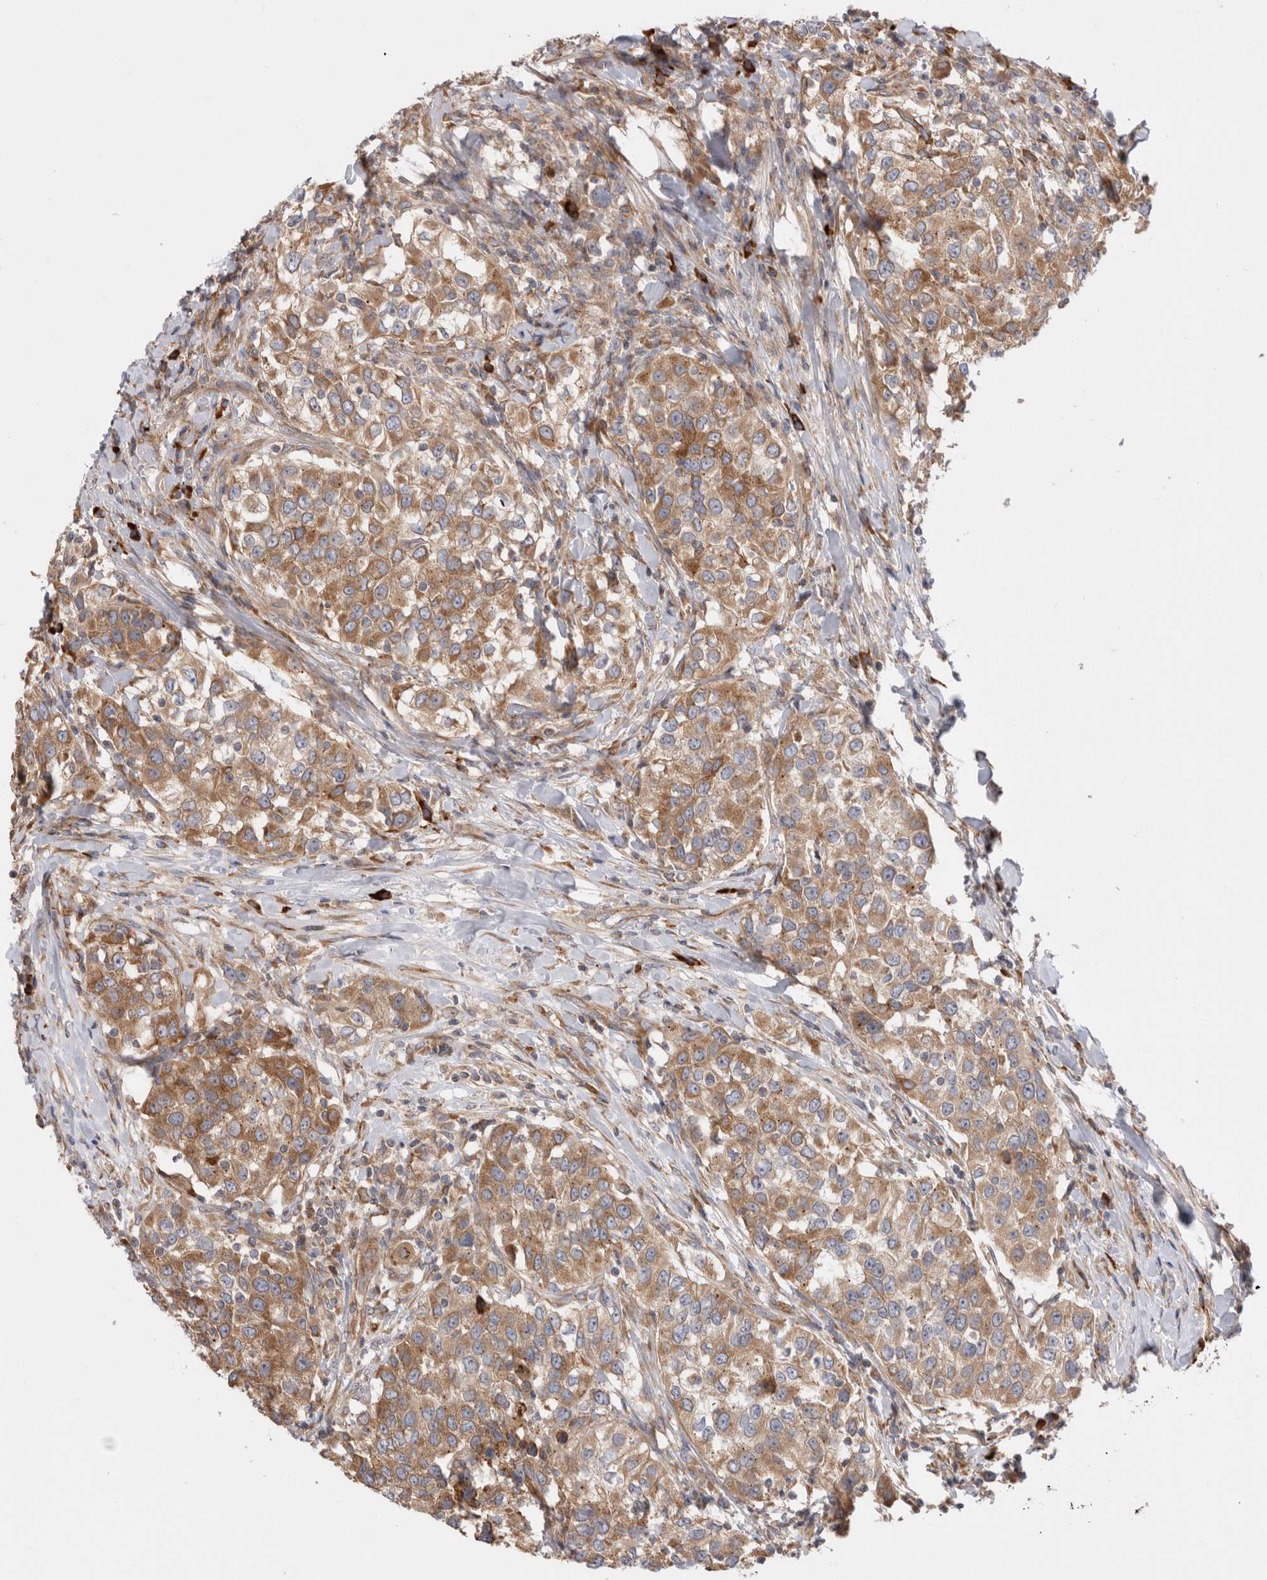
{"staining": {"intensity": "moderate", "quantity": ">75%", "location": "cytoplasmic/membranous"}, "tissue": "urothelial cancer", "cell_type": "Tumor cells", "image_type": "cancer", "snomed": [{"axis": "morphology", "description": "Urothelial carcinoma, High grade"}, {"axis": "topography", "description": "Urinary bladder"}], "caption": "IHC of human high-grade urothelial carcinoma reveals medium levels of moderate cytoplasmic/membranous positivity in approximately >75% of tumor cells. Immunohistochemistry (ihc) stains the protein of interest in brown and the nuclei are stained blue.", "gene": "PDCD10", "patient": {"sex": "female", "age": 80}}